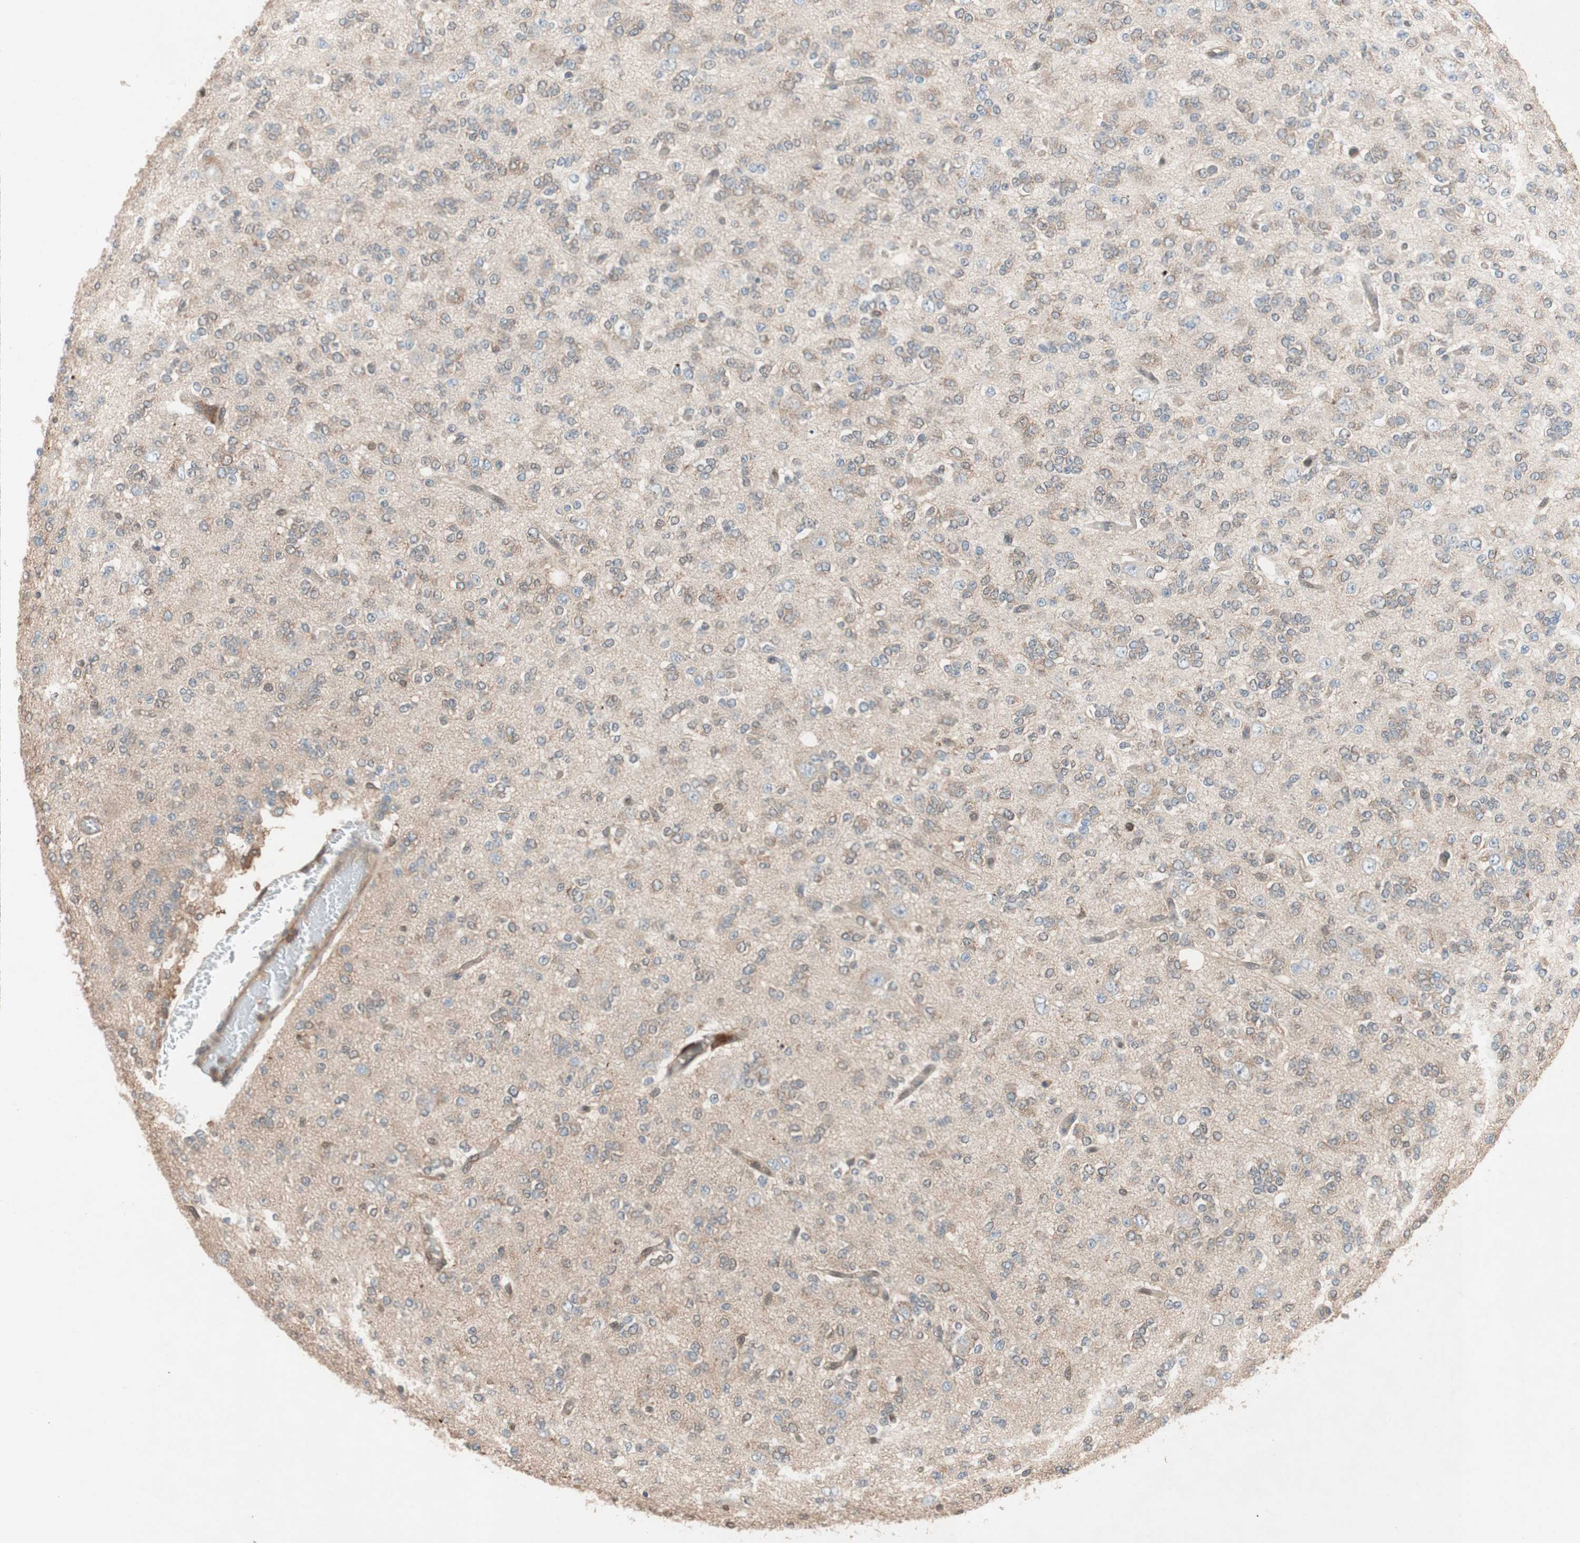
{"staining": {"intensity": "negative", "quantity": "none", "location": "none"}, "tissue": "glioma", "cell_type": "Tumor cells", "image_type": "cancer", "snomed": [{"axis": "morphology", "description": "Glioma, malignant, Low grade"}, {"axis": "topography", "description": "Brain"}], "caption": "Immunohistochemistry (IHC) histopathology image of neoplastic tissue: human low-grade glioma (malignant) stained with DAB (3,3'-diaminobenzidine) displays no significant protein staining in tumor cells.", "gene": "GALT", "patient": {"sex": "male", "age": 38}}